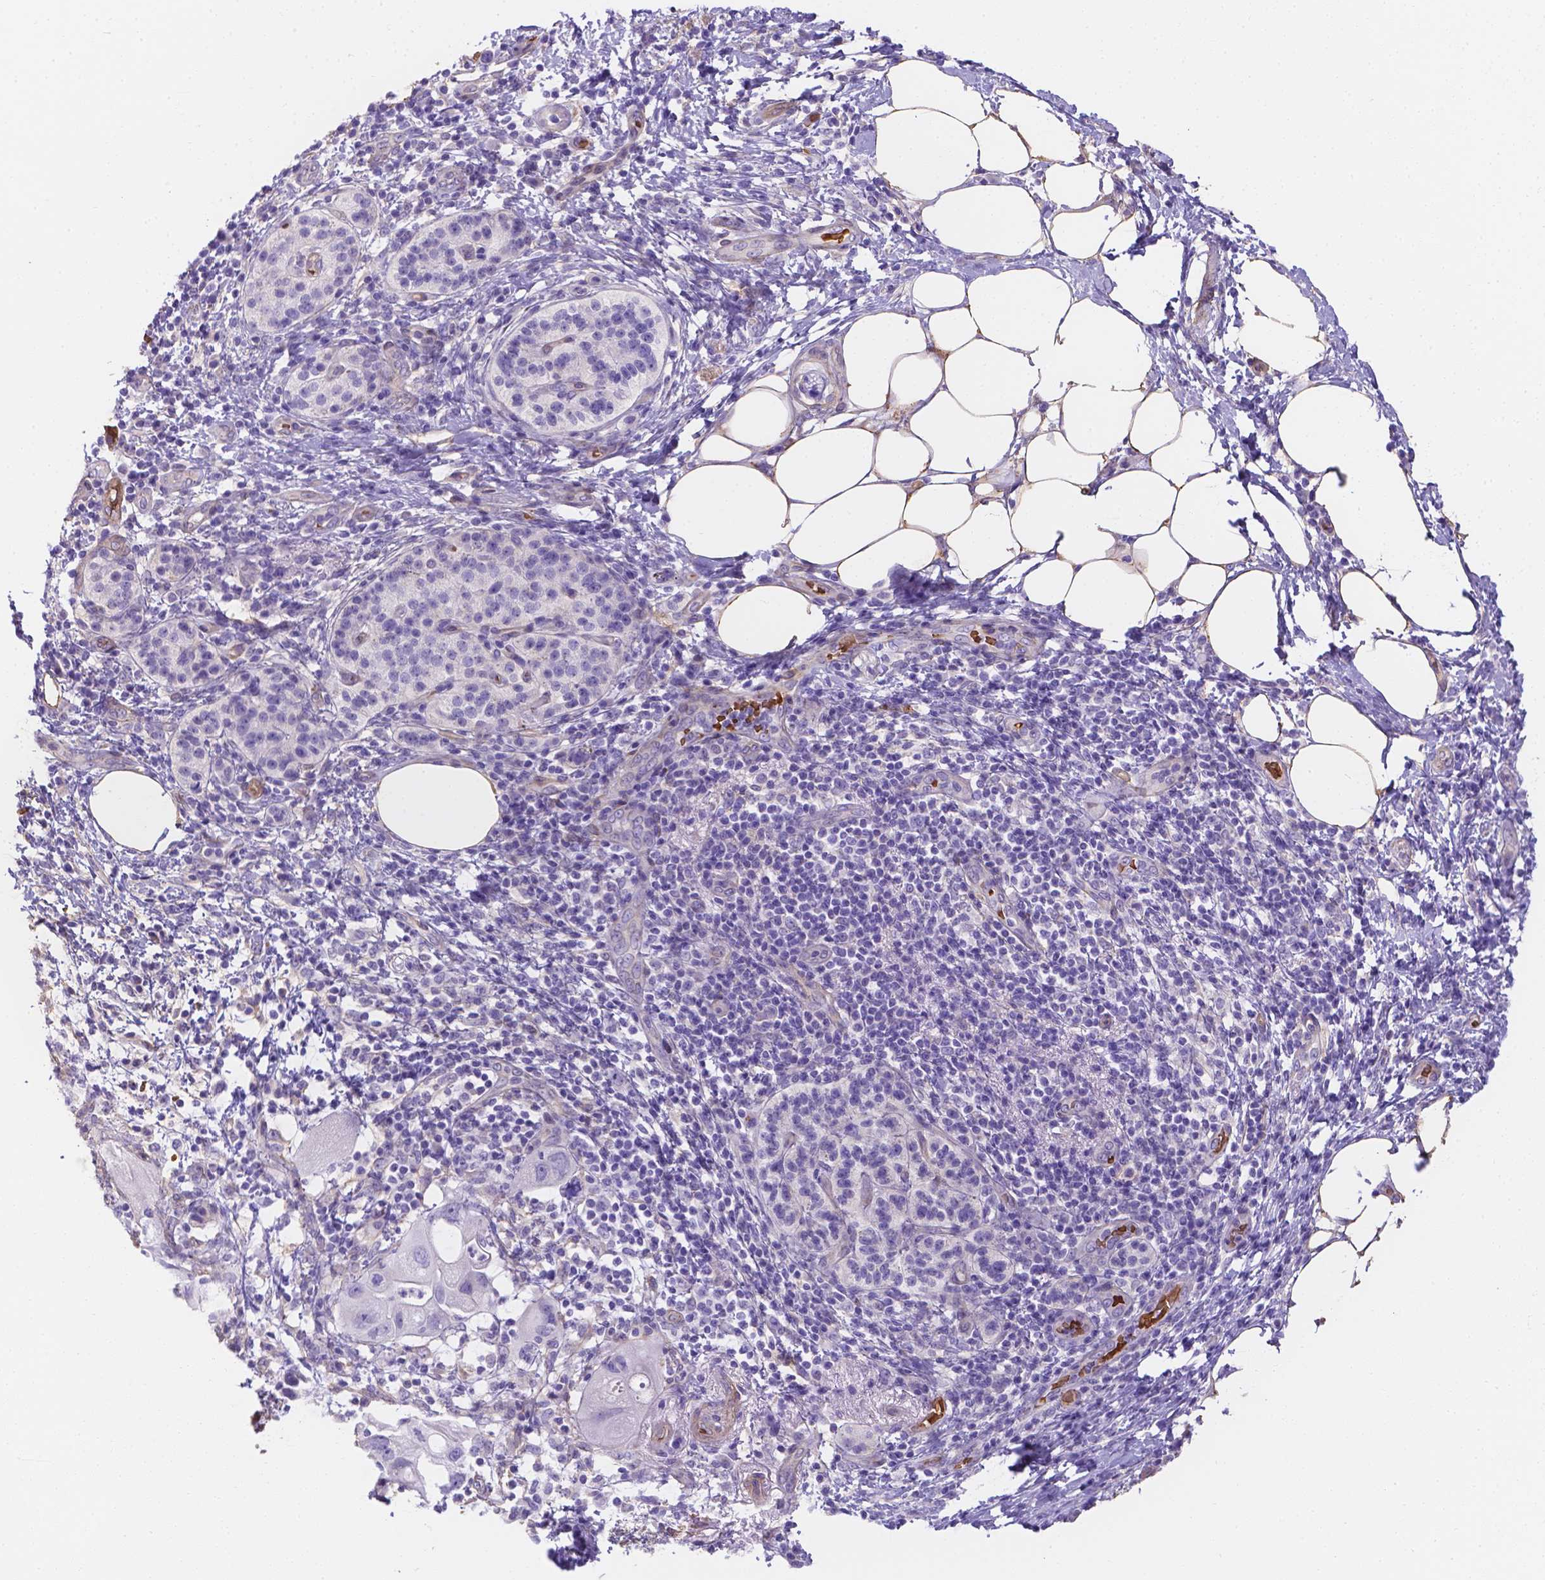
{"staining": {"intensity": "negative", "quantity": "none", "location": "none"}, "tissue": "pancreatic cancer", "cell_type": "Tumor cells", "image_type": "cancer", "snomed": [{"axis": "morphology", "description": "Adenocarcinoma, NOS"}, {"axis": "topography", "description": "Pancreas"}], "caption": "A high-resolution histopathology image shows immunohistochemistry (IHC) staining of adenocarcinoma (pancreatic), which shows no significant expression in tumor cells.", "gene": "SLC40A1", "patient": {"sex": "female", "age": 72}}